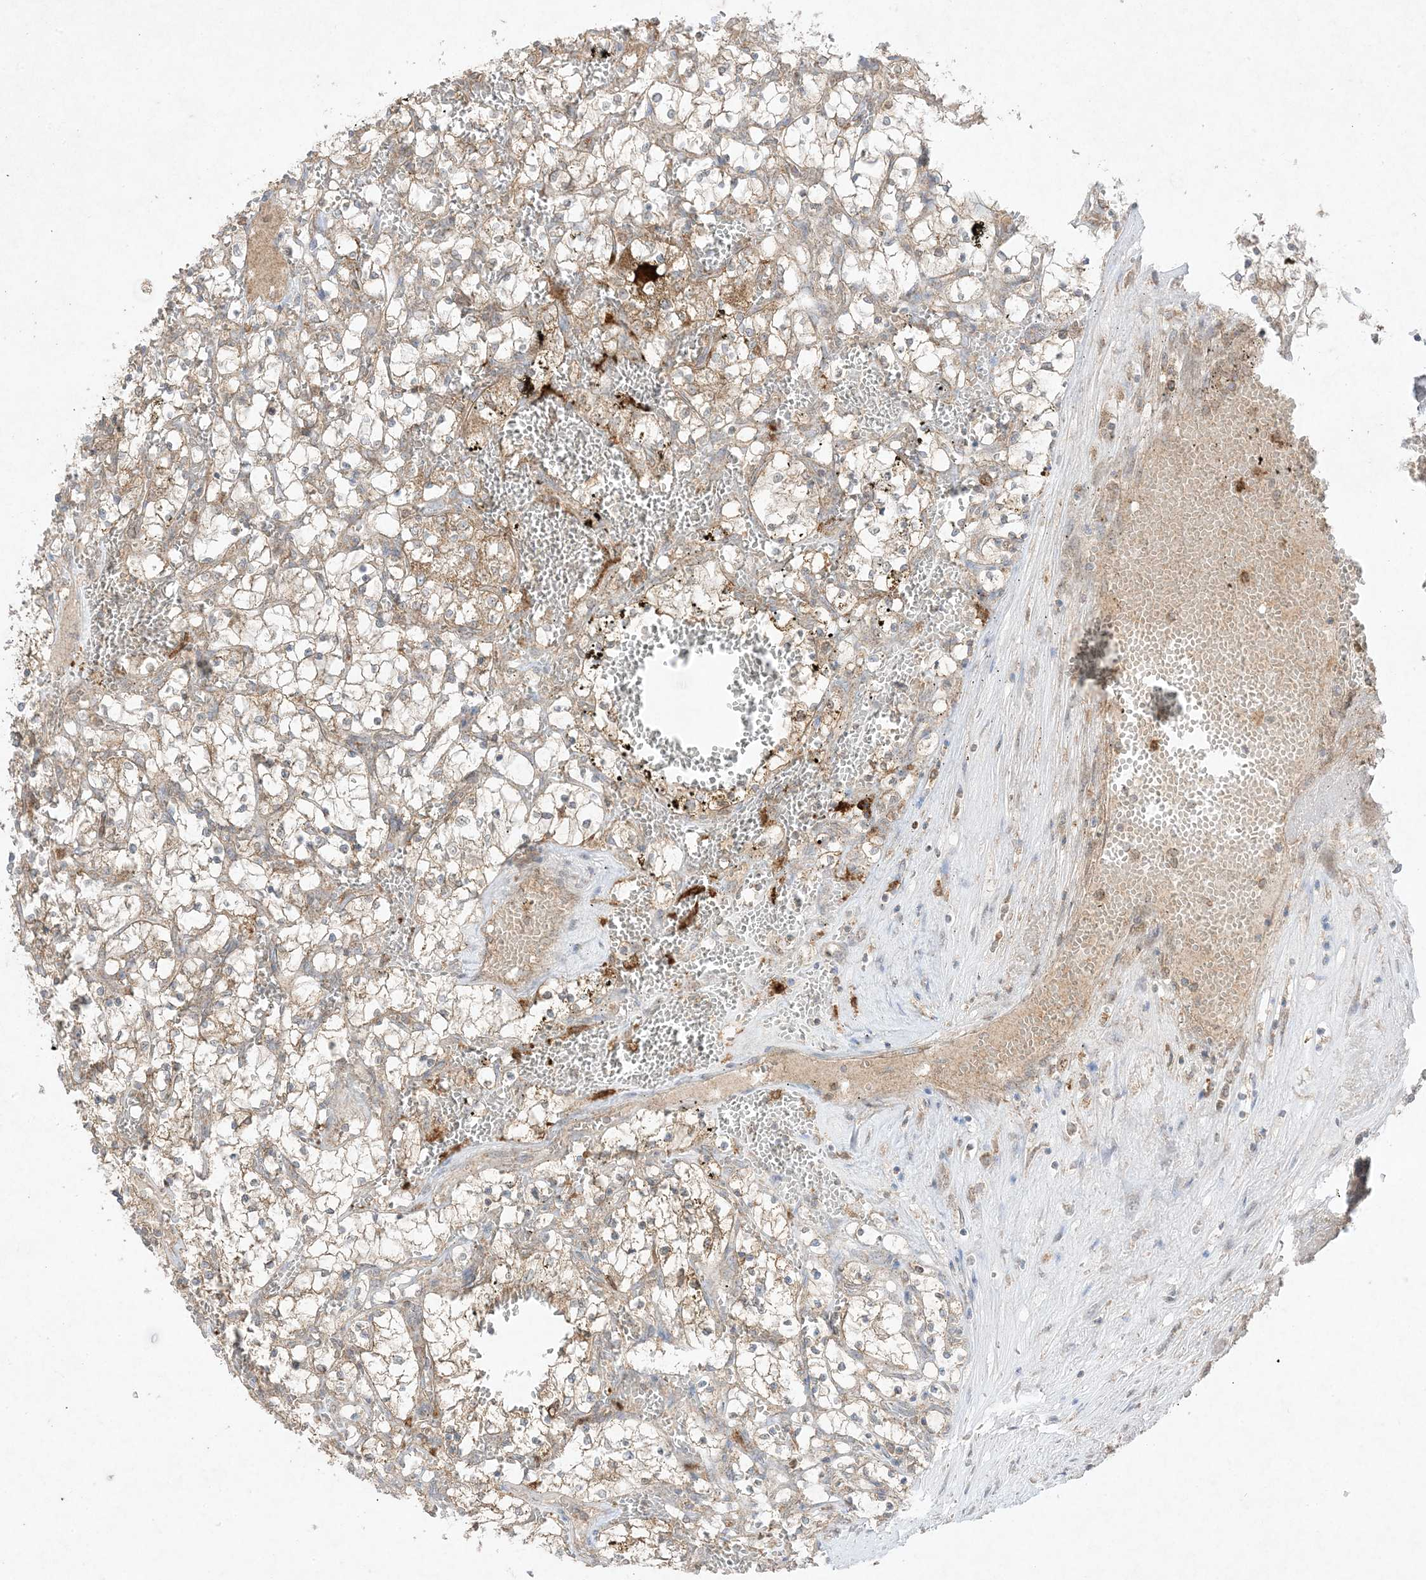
{"staining": {"intensity": "moderate", "quantity": "25%-75%", "location": "cytoplasmic/membranous"}, "tissue": "renal cancer", "cell_type": "Tumor cells", "image_type": "cancer", "snomed": [{"axis": "morphology", "description": "Adenocarcinoma, NOS"}, {"axis": "topography", "description": "Kidney"}], "caption": "DAB (3,3'-diaminobenzidine) immunohistochemical staining of human adenocarcinoma (renal) displays moderate cytoplasmic/membranous protein expression in about 25%-75% of tumor cells.", "gene": "UBE2C", "patient": {"sex": "female", "age": 69}}